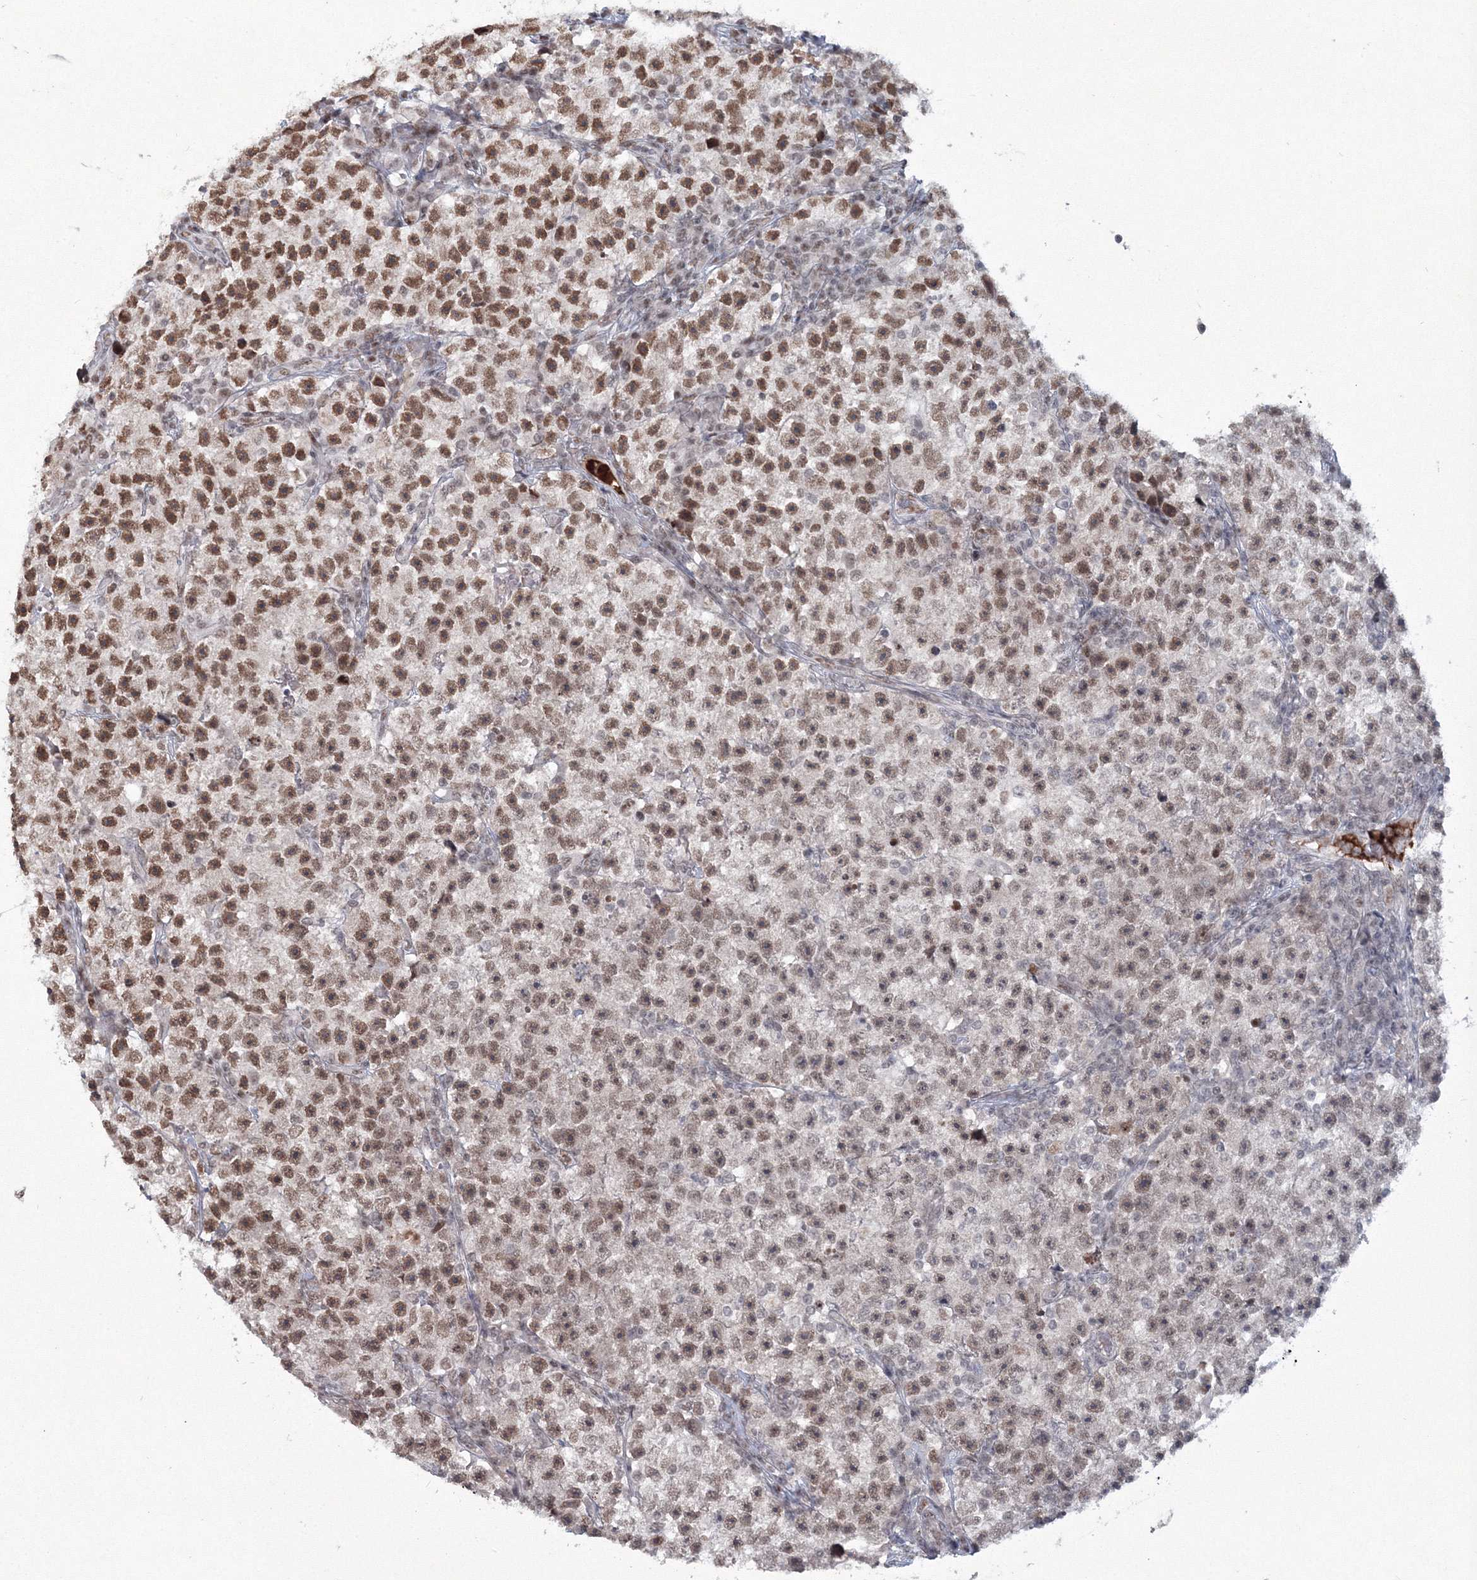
{"staining": {"intensity": "moderate", "quantity": "25%-75%", "location": "cytoplasmic/membranous,nuclear"}, "tissue": "testis cancer", "cell_type": "Tumor cells", "image_type": "cancer", "snomed": [{"axis": "morphology", "description": "Seminoma, NOS"}, {"axis": "topography", "description": "Testis"}], "caption": "Moderate cytoplasmic/membranous and nuclear expression for a protein is identified in approximately 25%-75% of tumor cells of seminoma (testis) using immunohistochemistry.", "gene": "C3orf33", "patient": {"sex": "male", "age": 22}}